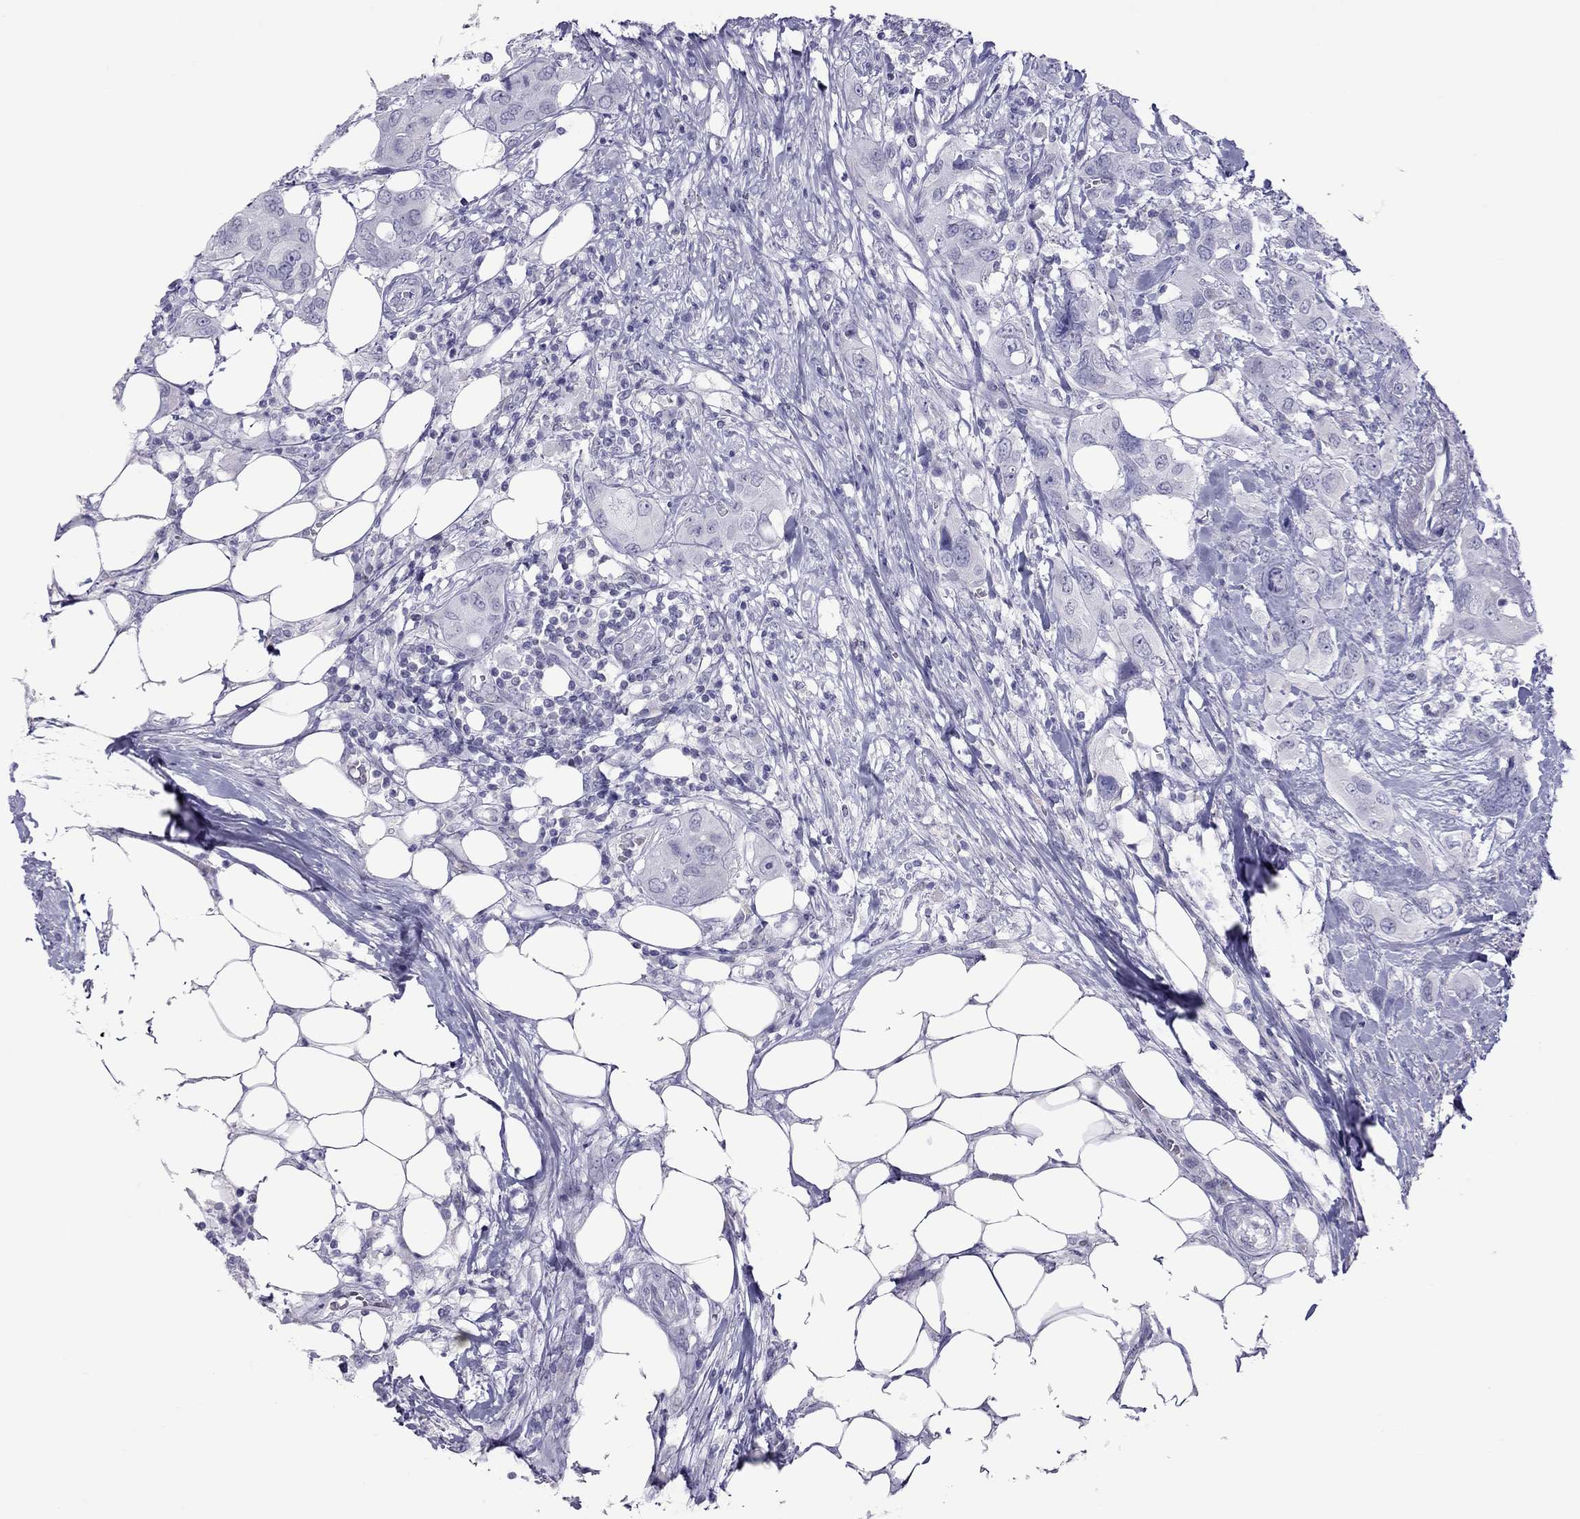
{"staining": {"intensity": "negative", "quantity": "none", "location": "none"}, "tissue": "urothelial cancer", "cell_type": "Tumor cells", "image_type": "cancer", "snomed": [{"axis": "morphology", "description": "Urothelial carcinoma, NOS"}, {"axis": "morphology", "description": "Urothelial carcinoma, High grade"}, {"axis": "topography", "description": "Urinary bladder"}], "caption": "Tumor cells show no significant protein staining in urothelial cancer. (Immunohistochemistry, brightfield microscopy, high magnification).", "gene": "TEX14", "patient": {"sex": "male", "age": 63}}